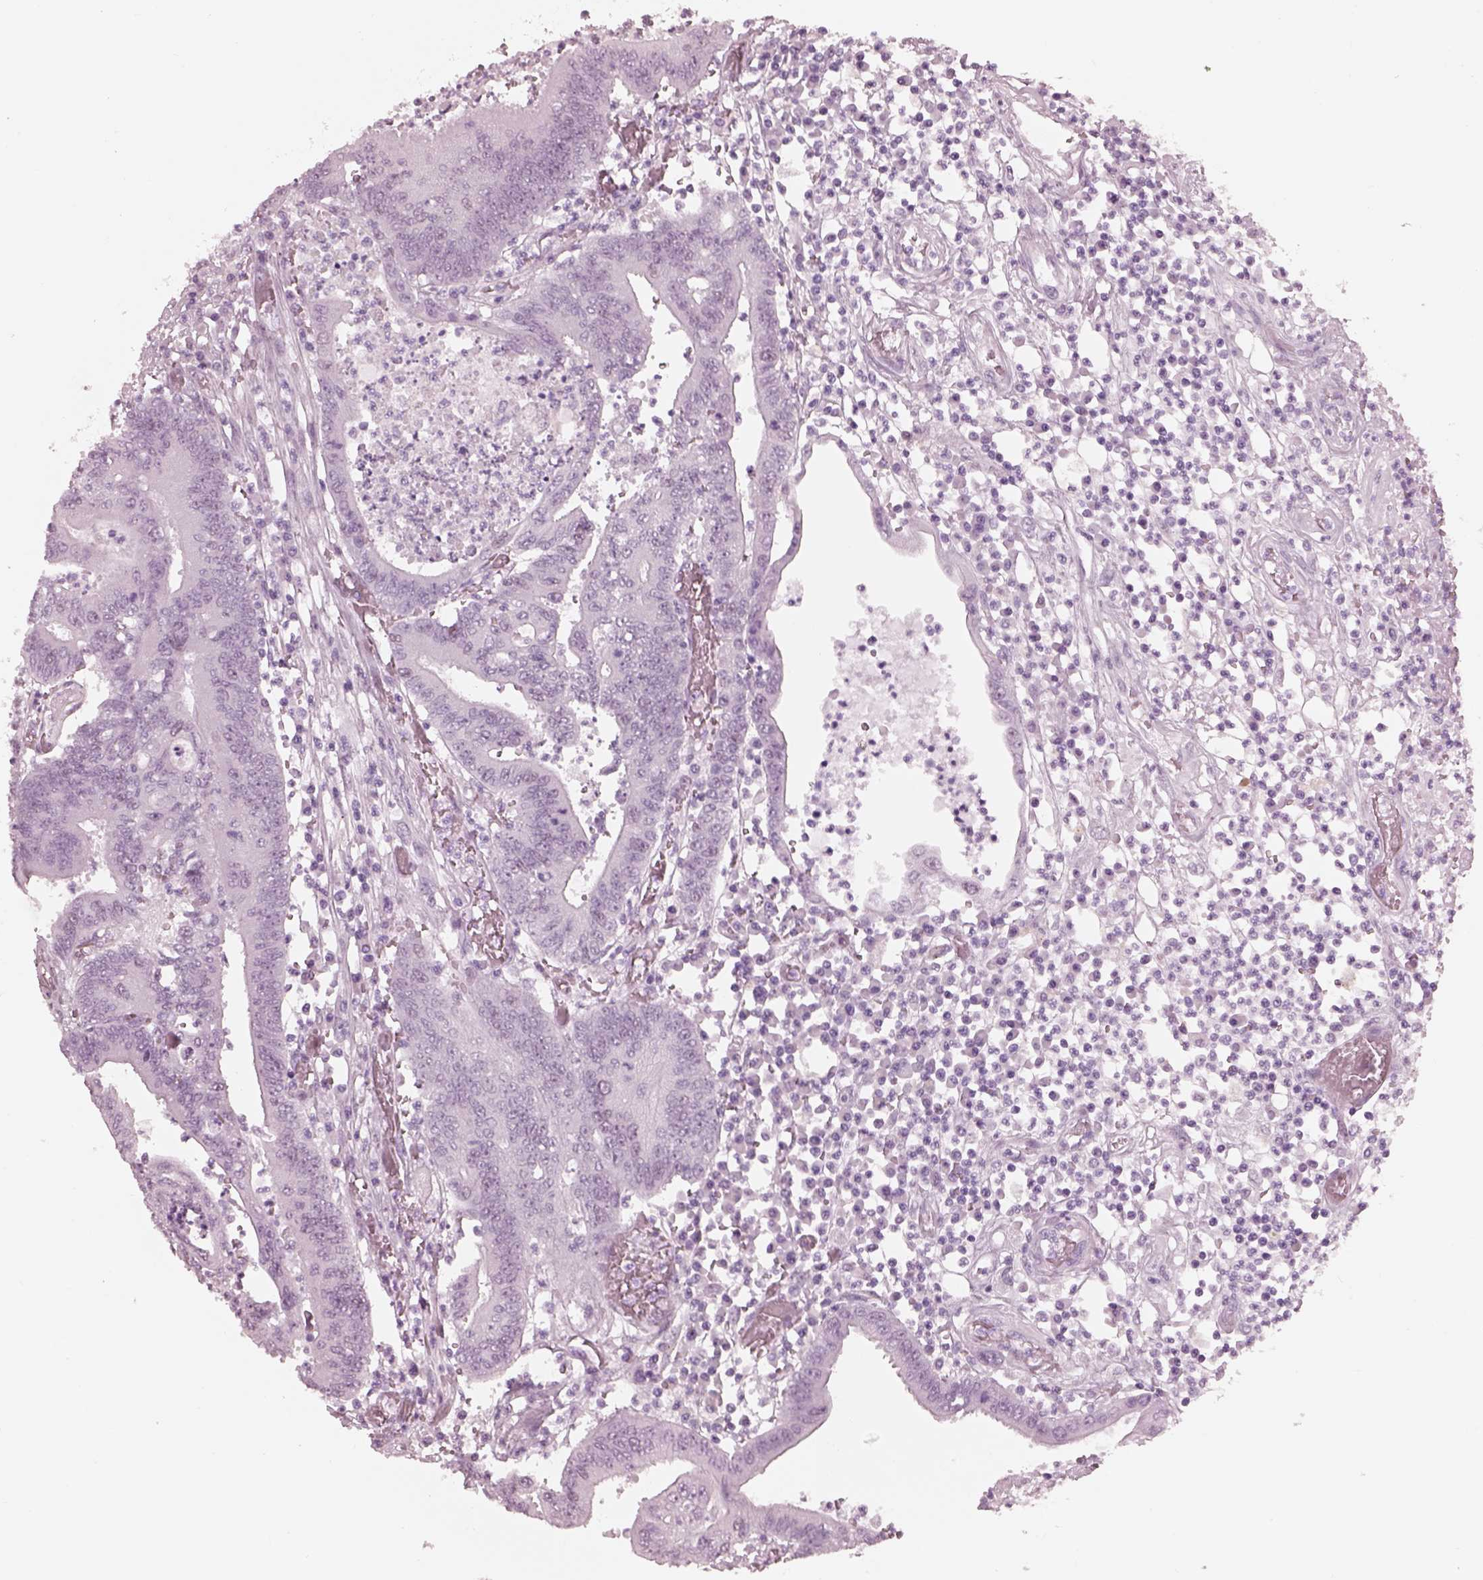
{"staining": {"intensity": "negative", "quantity": "none", "location": "none"}, "tissue": "colorectal cancer", "cell_type": "Tumor cells", "image_type": "cancer", "snomed": [{"axis": "morphology", "description": "Adenocarcinoma, NOS"}, {"axis": "topography", "description": "Rectum"}], "caption": "A histopathology image of human colorectal adenocarcinoma is negative for staining in tumor cells.", "gene": "KRTAP24-1", "patient": {"sex": "male", "age": 54}}